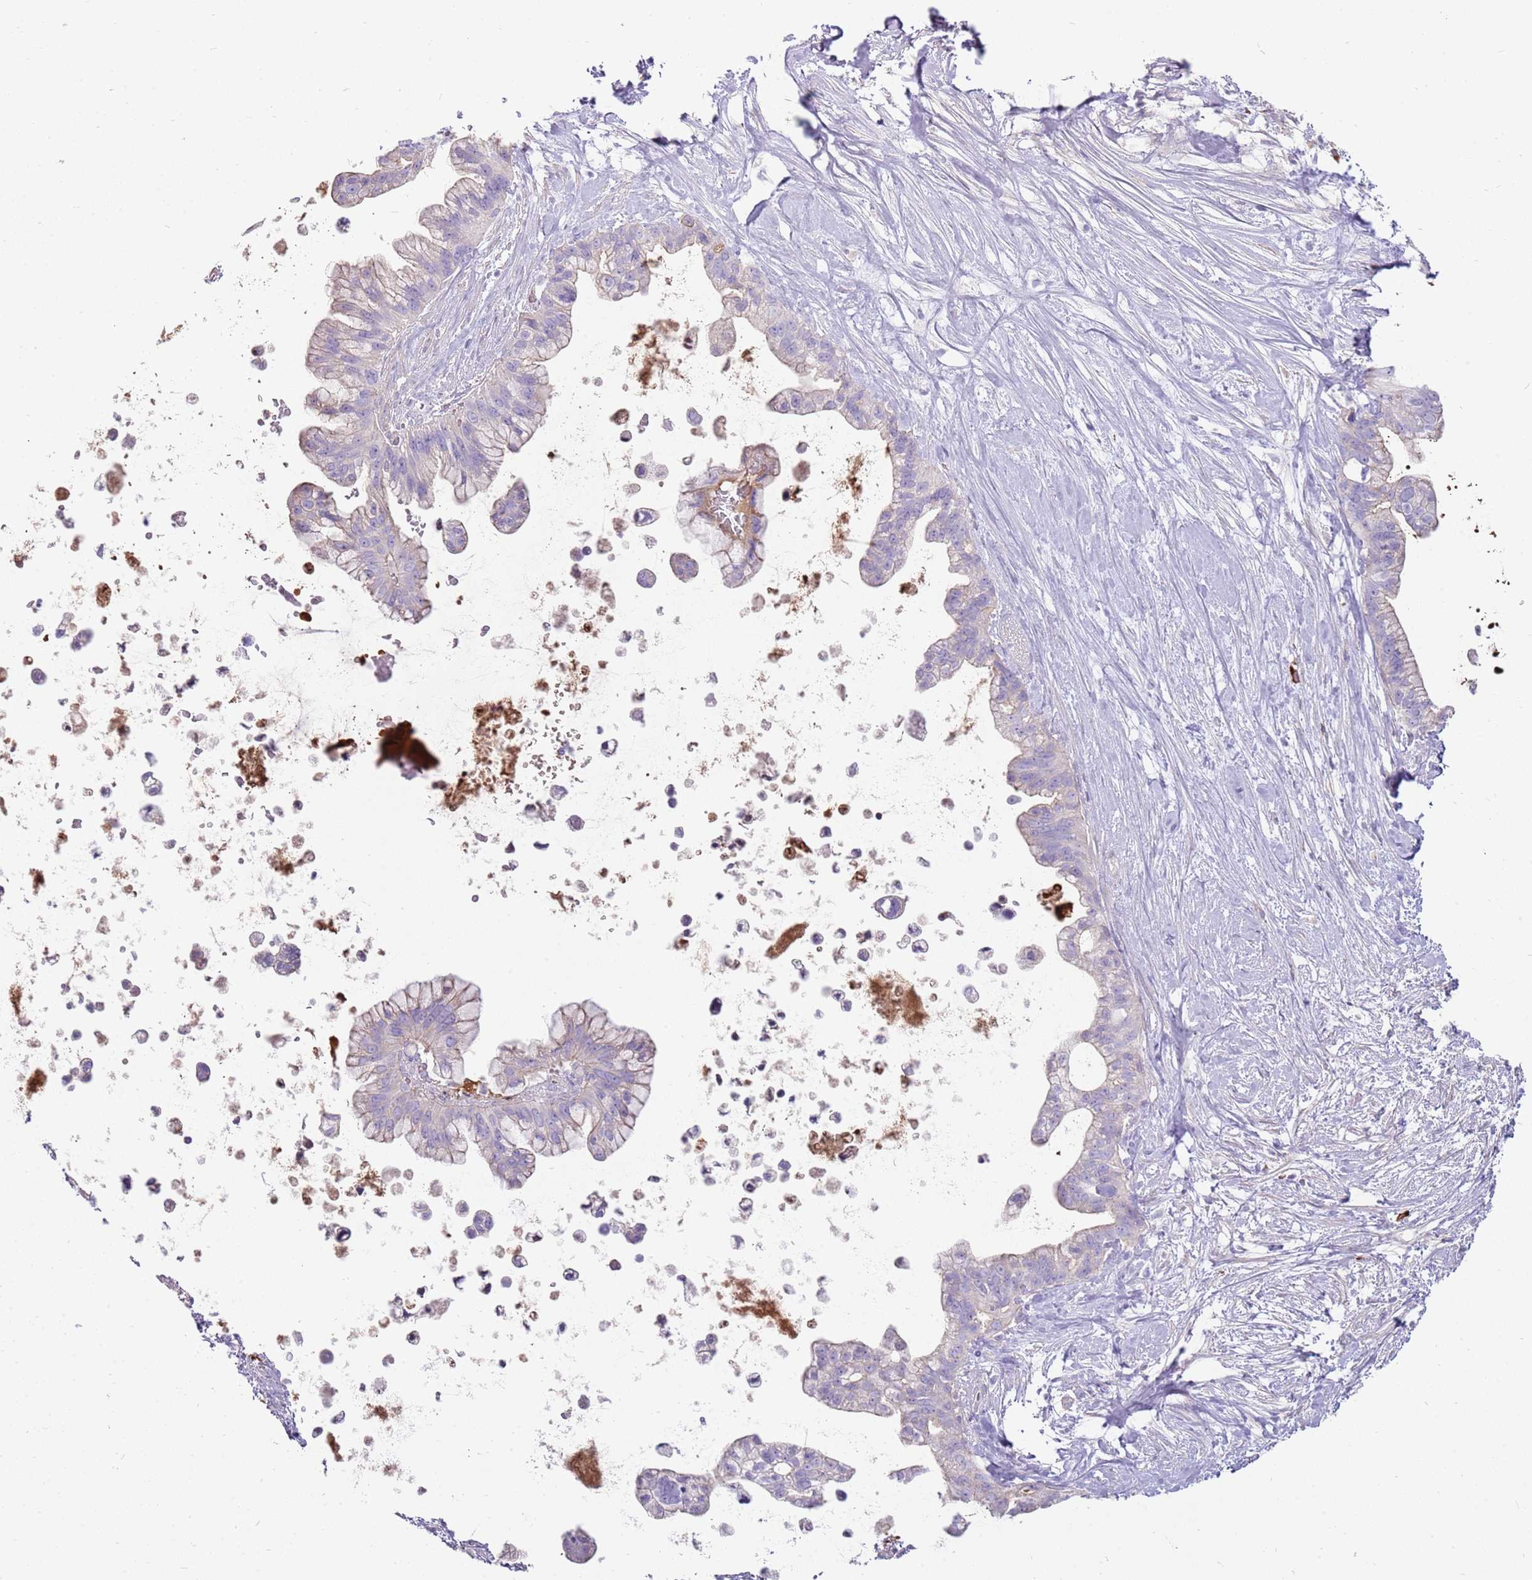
{"staining": {"intensity": "negative", "quantity": "none", "location": "none"}, "tissue": "pancreatic cancer", "cell_type": "Tumor cells", "image_type": "cancer", "snomed": [{"axis": "morphology", "description": "Adenocarcinoma, NOS"}, {"axis": "topography", "description": "Pancreas"}], "caption": "Immunohistochemistry photomicrograph of neoplastic tissue: adenocarcinoma (pancreatic) stained with DAB (3,3'-diaminobenzidine) shows no significant protein positivity in tumor cells. (Brightfield microscopy of DAB immunohistochemistry at high magnification).", "gene": "MCUB", "patient": {"sex": "female", "age": 83}}